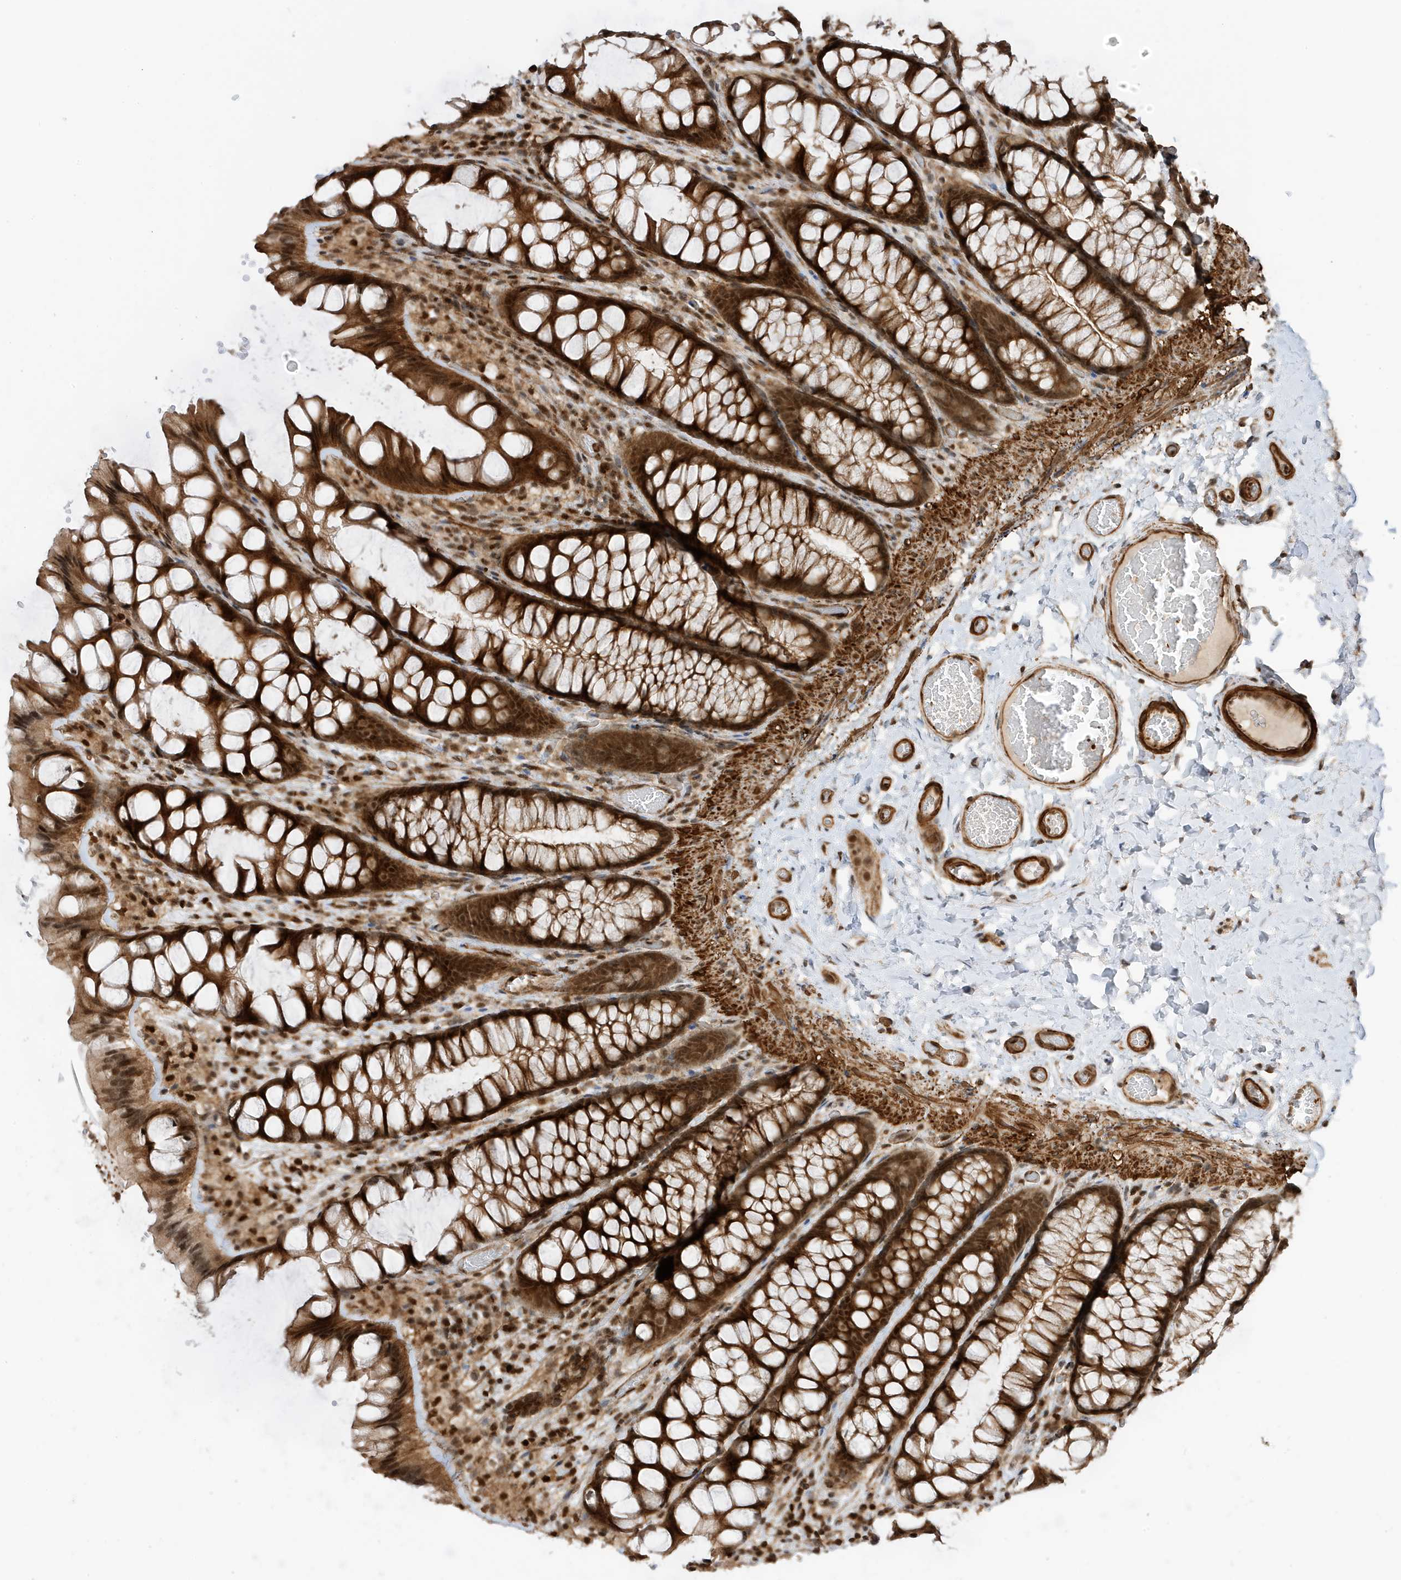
{"staining": {"intensity": "strong", "quantity": ">75%", "location": "cytoplasmic/membranous,nuclear"}, "tissue": "colon", "cell_type": "Endothelial cells", "image_type": "normal", "snomed": [{"axis": "morphology", "description": "Normal tissue, NOS"}, {"axis": "topography", "description": "Colon"}], "caption": "Immunohistochemistry (IHC) of benign human colon displays high levels of strong cytoplasmic/membranous,nuclear expression in approximately >75% of endothelial cells. (IHC, brightfield microscopy, high magnification).", "gene": "MAST3", "patient": {"sex": "male", "age": 47}}